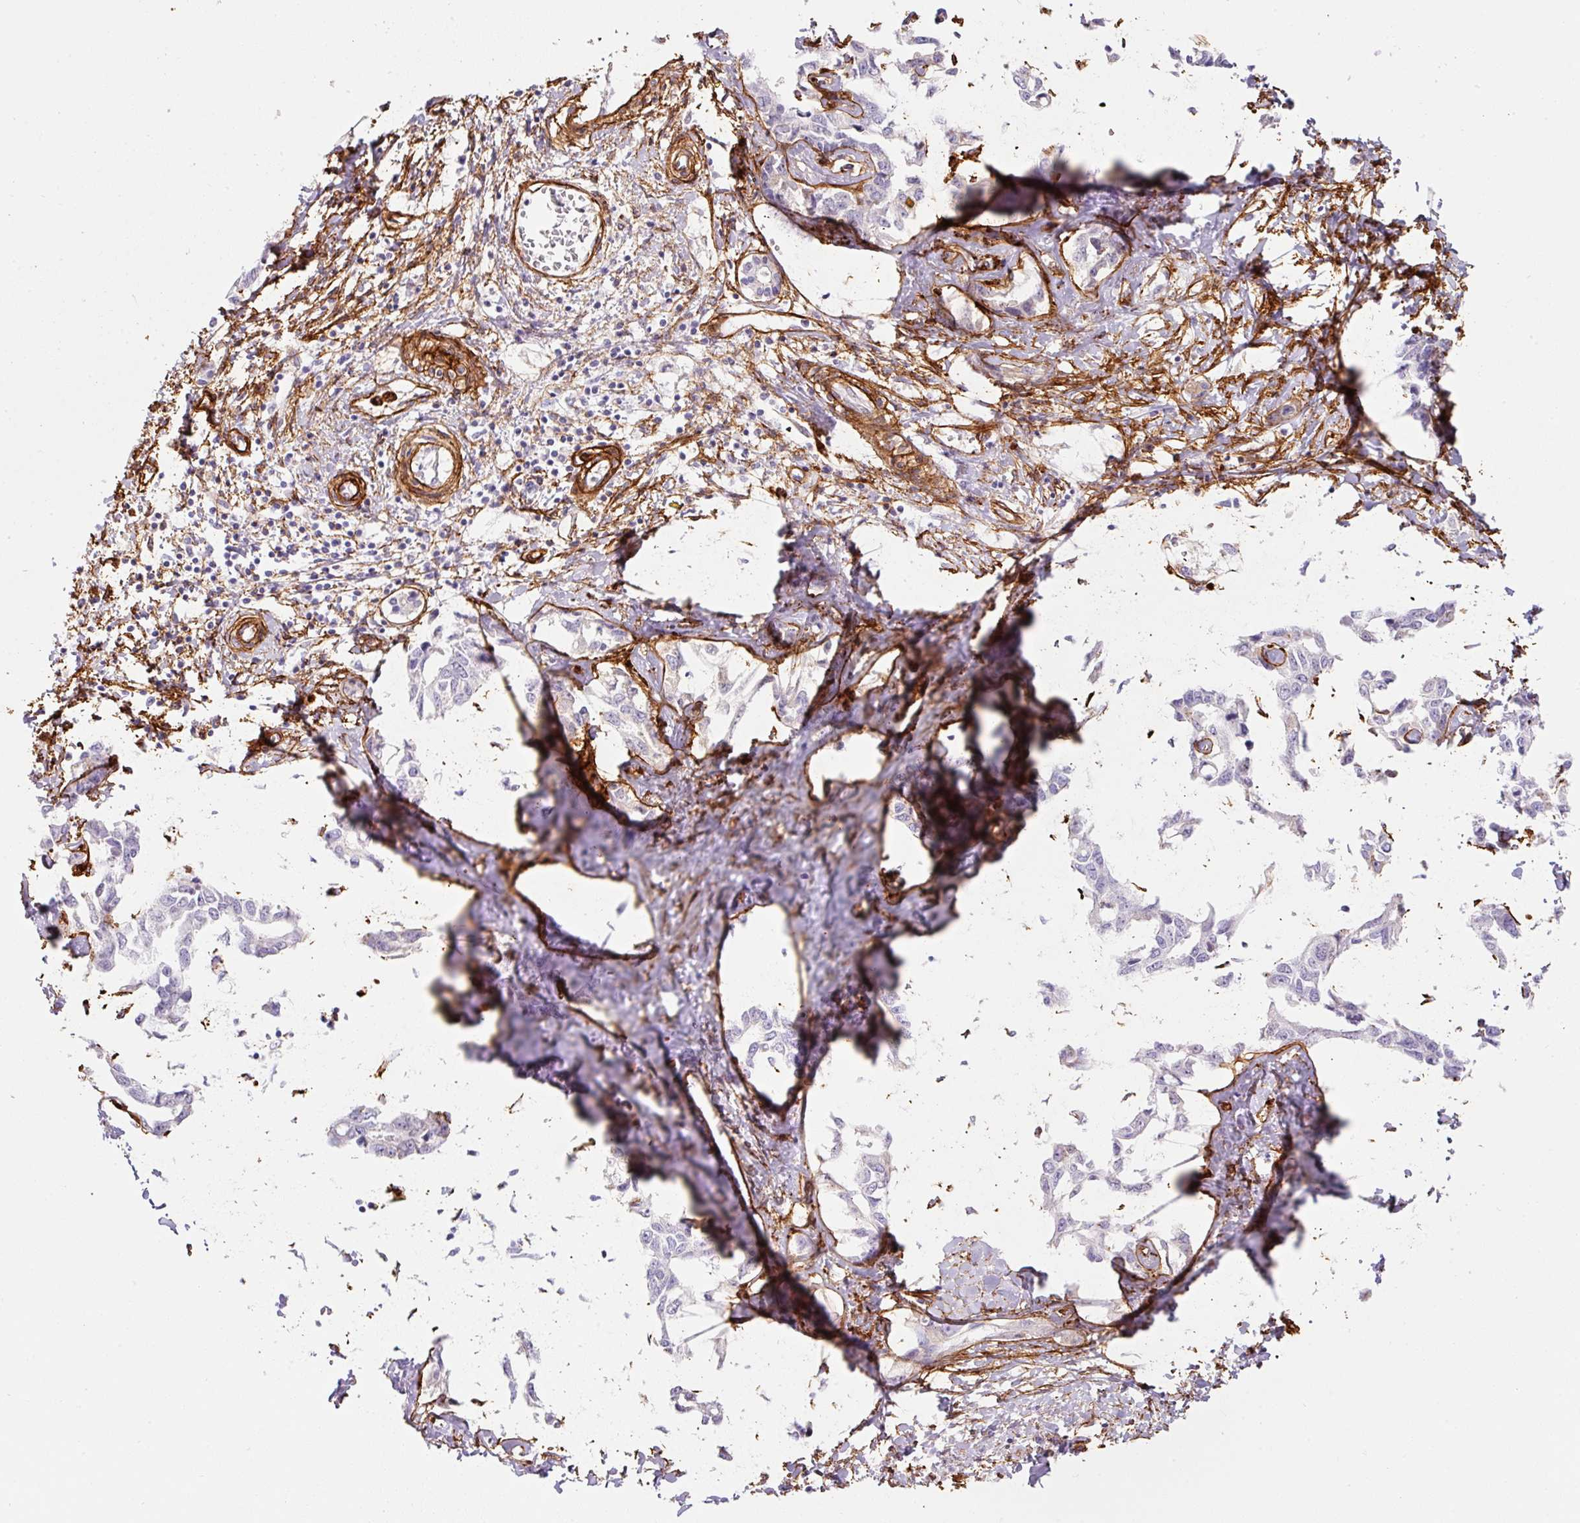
{"staining": {"intensity": "negative", "quantity": "none", "location": "none"}, "tissue": "liver cancer", "cell_type": "Tumor cells", "image_type": "cancer", "snomed": [{"axis": "morphology", "description": "Cholangiocarcinoma"}, {"axis": "topography", "description": "Liver"}], "caption": "Tumor cells show no significant protein positivity in cholangiocarcinoma (liver). The staining was performed using DAB (3,3'-diaminobenzidine) to visualize the protein expression in brown, while the nuclei were stained in blue with hematoxylin (Magnification: 20x).", "gene": "LOXL4", "patient": {"sex": "male", "age": 59}}